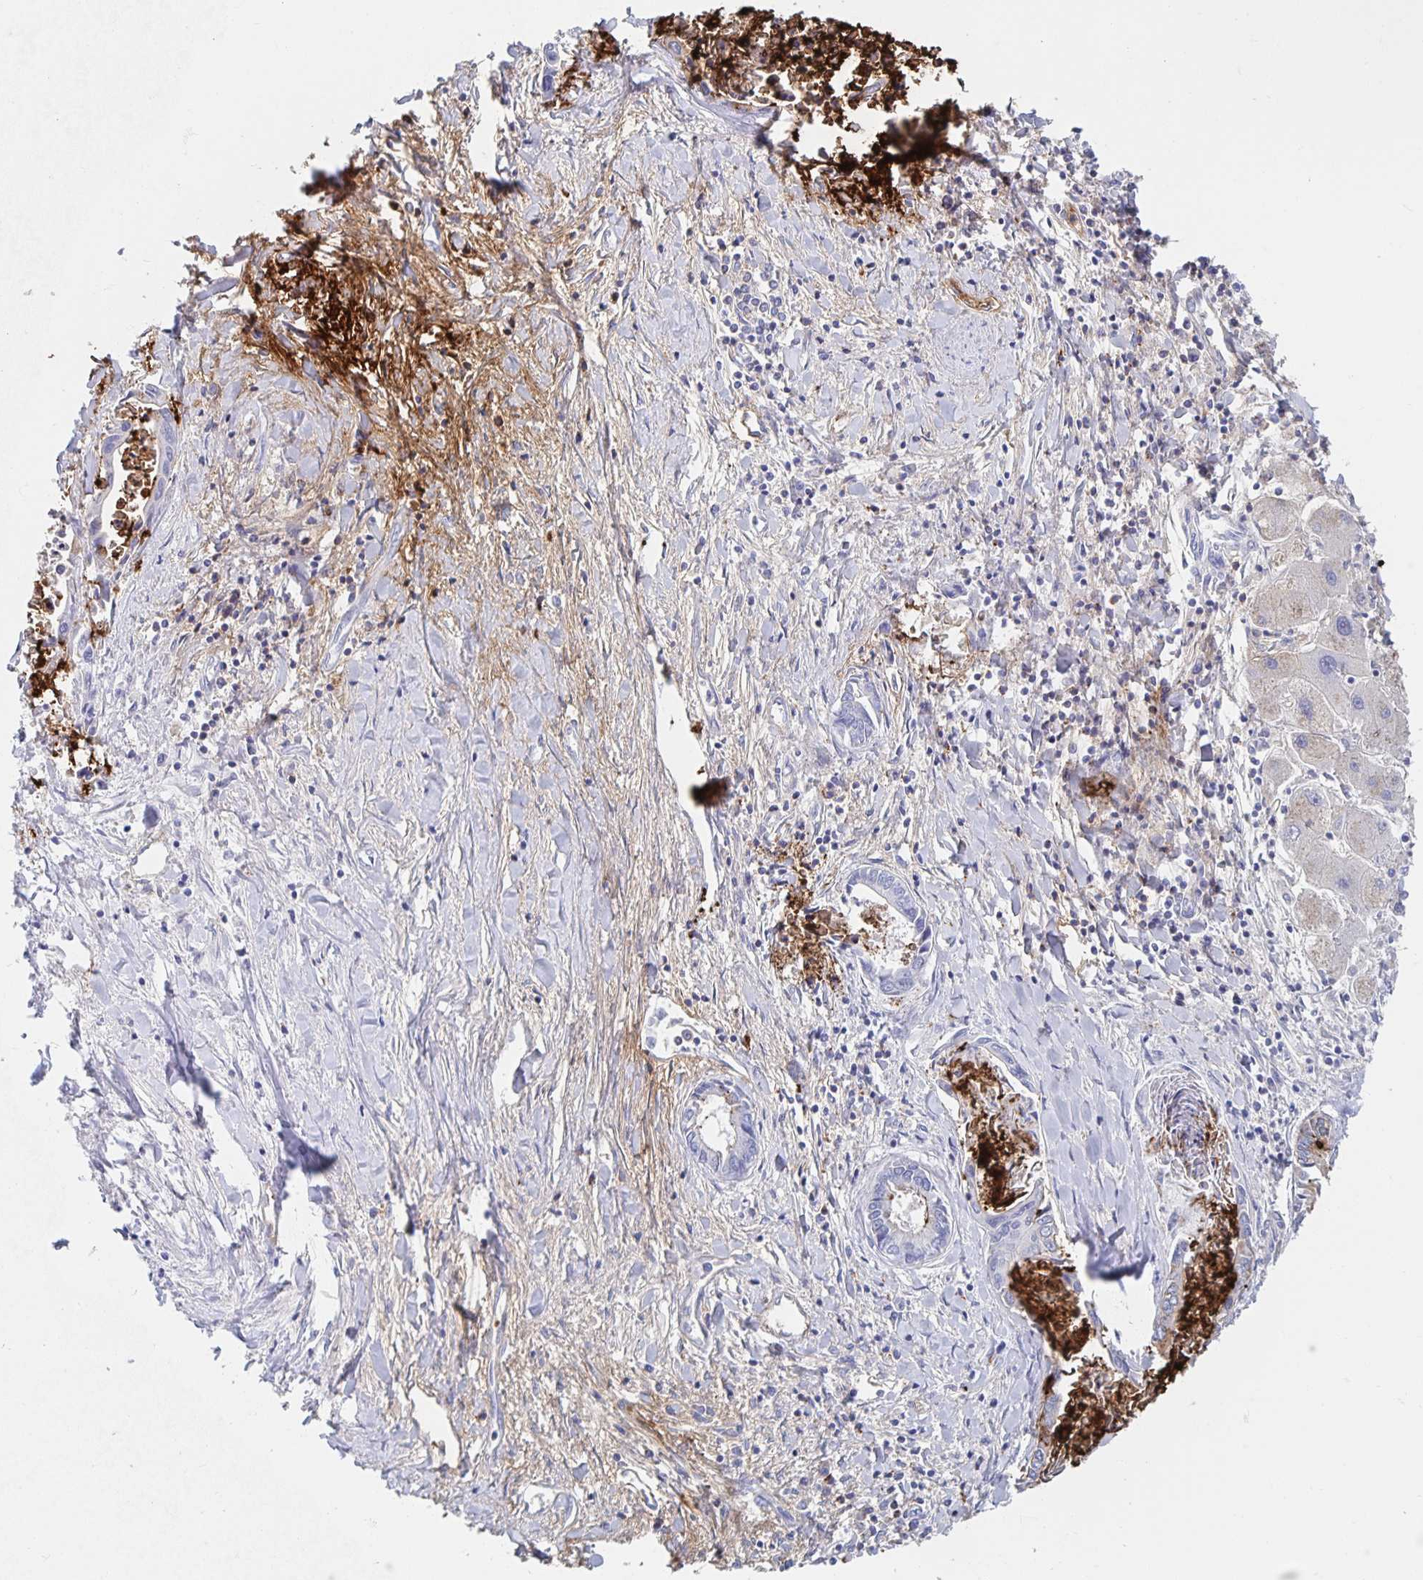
{"staining": {"intensity": "strong", "quantity": "<25%", "location": "cytoplasmic/membranous"}, "tissue": "liver cancer", "cell_type": "Tumor cells", "image_type": "cancer", "snomed": [{"axis": "morphology", "description": "Cholangiocarcinoma"}, {"axis": "topography", "description": "Liver"}], "caption": "Liver cancer stained with a brown dye demonstrates strong cytoplasmic/membranous positive expression in approximately <25% of tumor cells.", "gene": "DMBT1", "patient": {"sex": "male", "age": 66}}